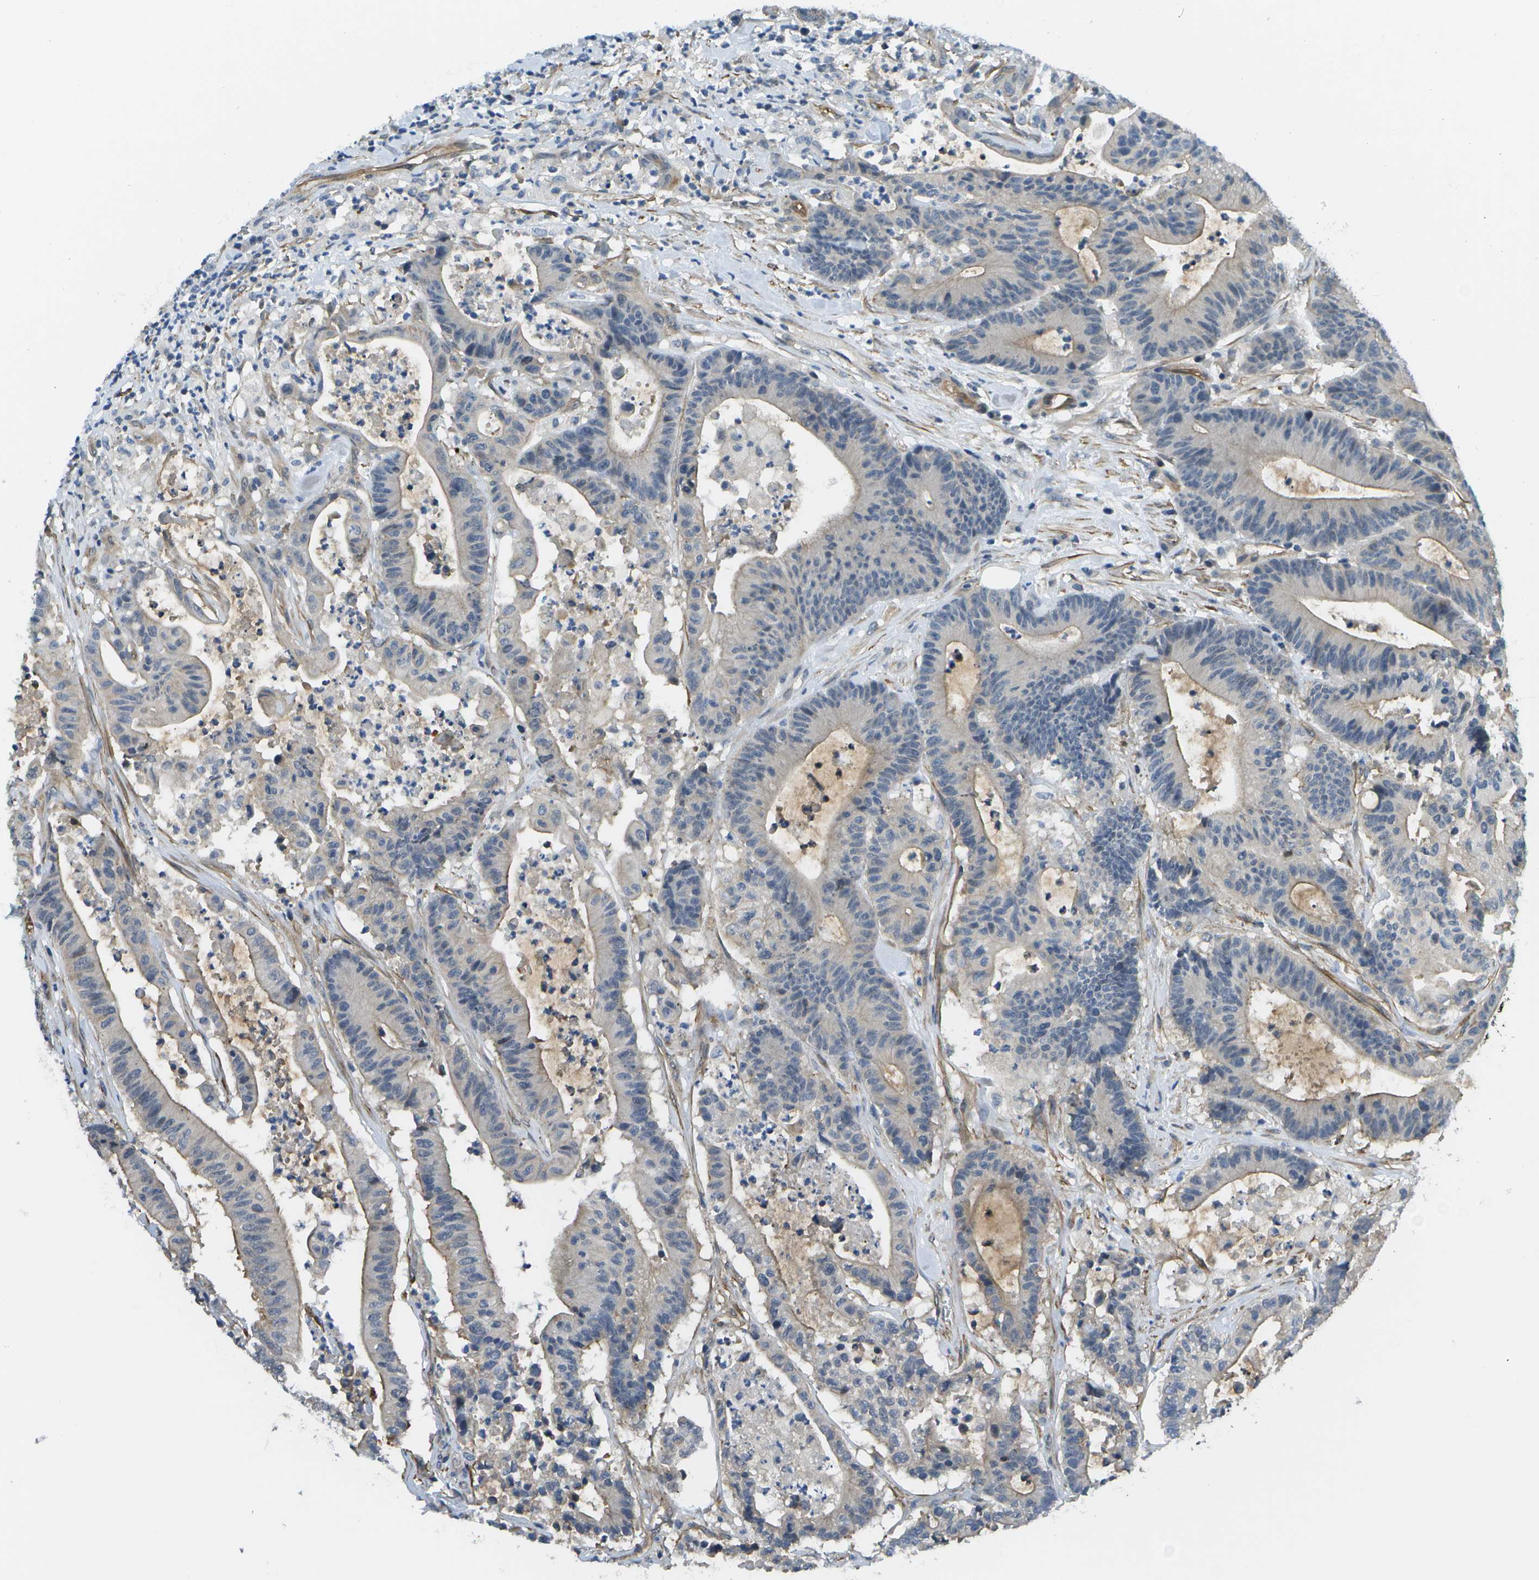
{"staining": {"intensity": "negative", "quantity": "none", "location": "none"}, "tissue": "colorectal cancer", "cell_type": "Tumor cells", "image_type": "cancer", "snomed": [{"axis": "morphology", "description": "Adenocarcinoma, NOS"}, {"axis": "topography", "description": "Colon"}], "caption": "Immunohistochemistry (IHC) histopathology image of human adenocarcinoma (colorectal) stained for a protein (brown), which displays no staining in tumor cells. The staining is performed using DAB (3,3'-diaminobenzidine) brown chromogen with nuclei counter-stained in using hematoxylin.", "gene": "KIAA0040", "patient": {"sex": "female", "age": 84}}